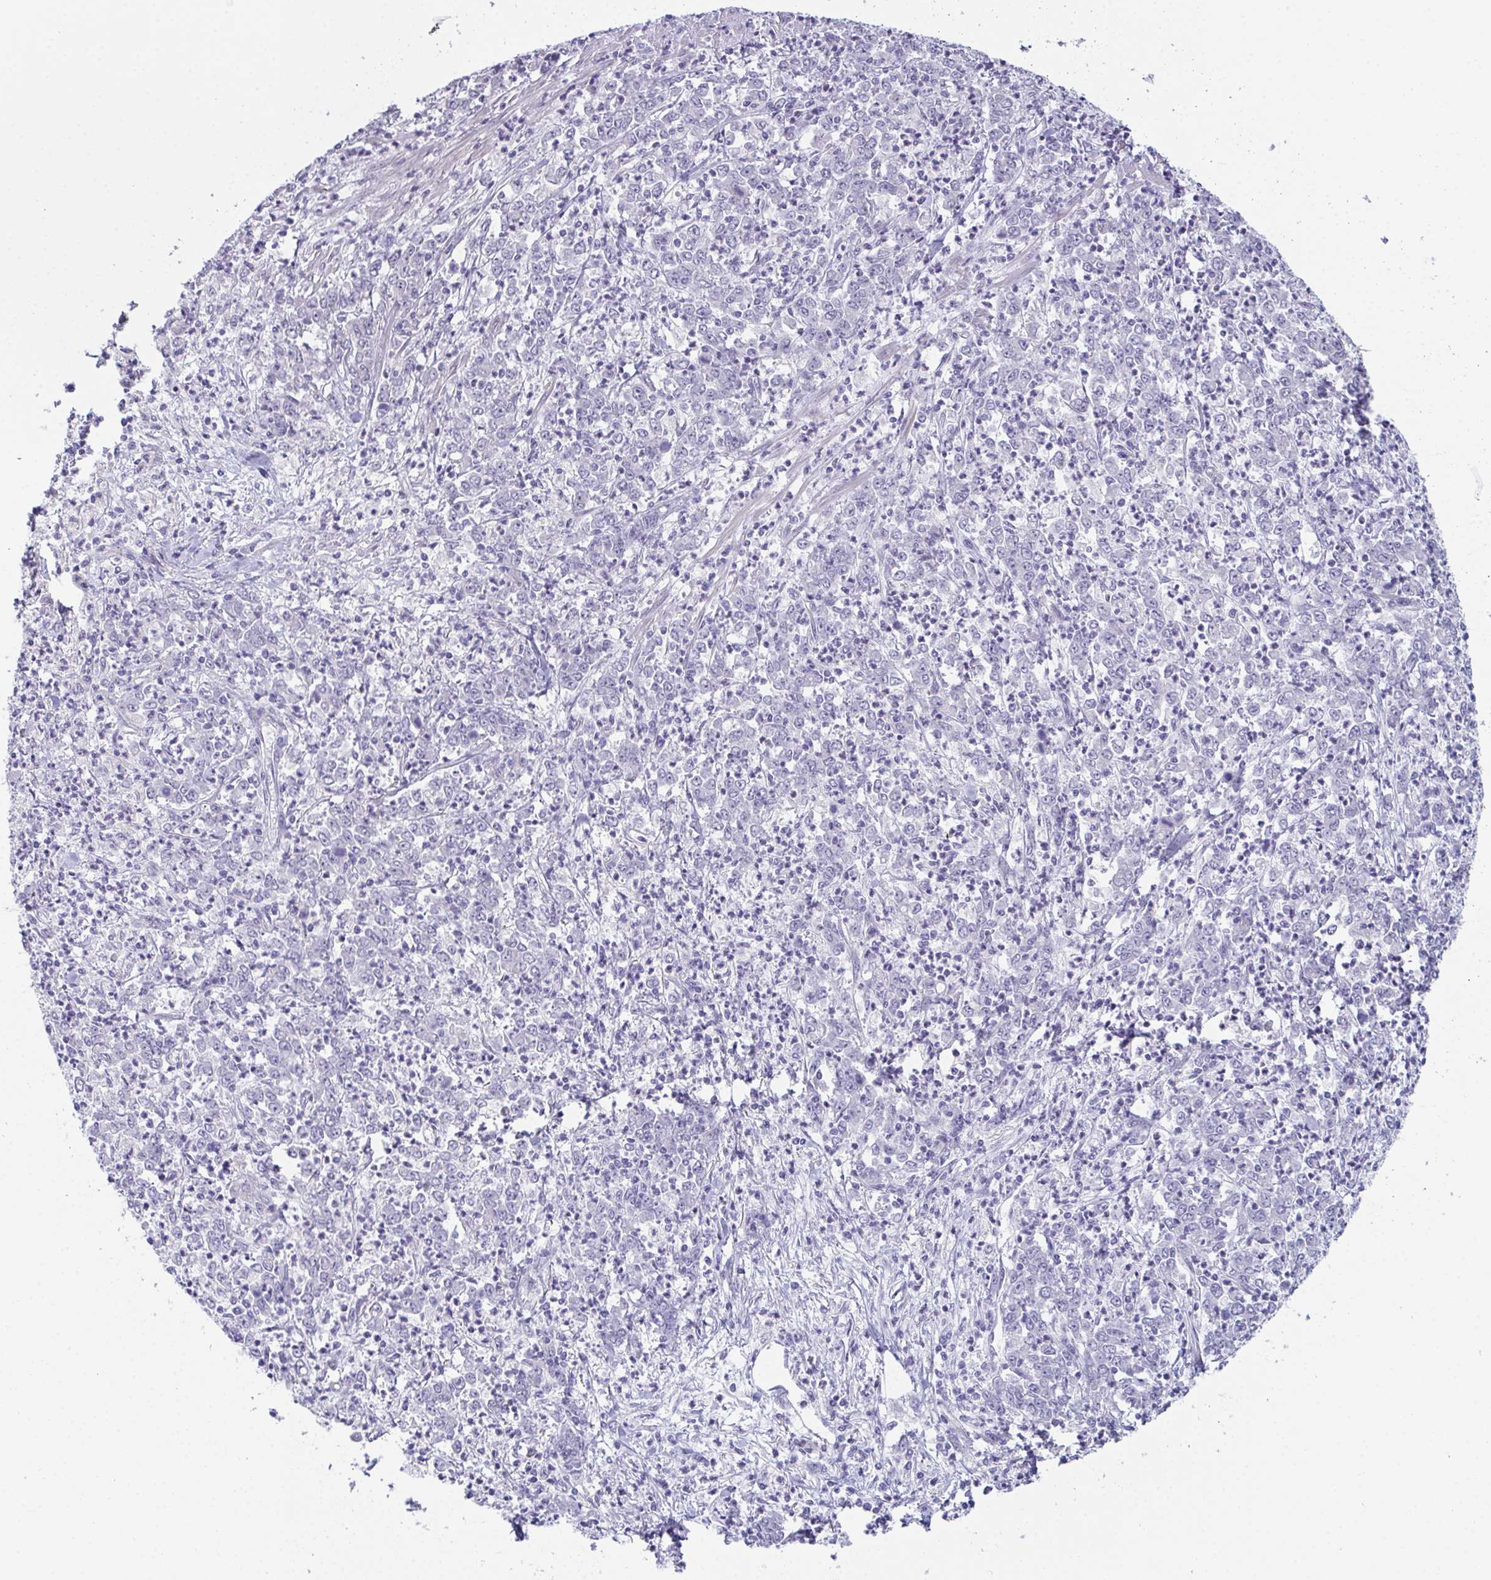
{"staining": {"intensity": "negative", "quantity": "none", "location": "none"}, "tissue": "stomach cancer", "cell_type": "Tumor cells", "image_type": "cancer", "snomed": [{"axis": "morphology", "description": "Adenocarcinoma, NOS"}, {"axis": "topography", "description": "Stomach, lower"}], "caption": "A high-resolution micrograph shows immunohistochemistry staining of adenocarcinoma (stomach), which shows no significant staining in tumor cells.", "gene": "TEX19", "patient": {"sex": "female", "age": 71}}